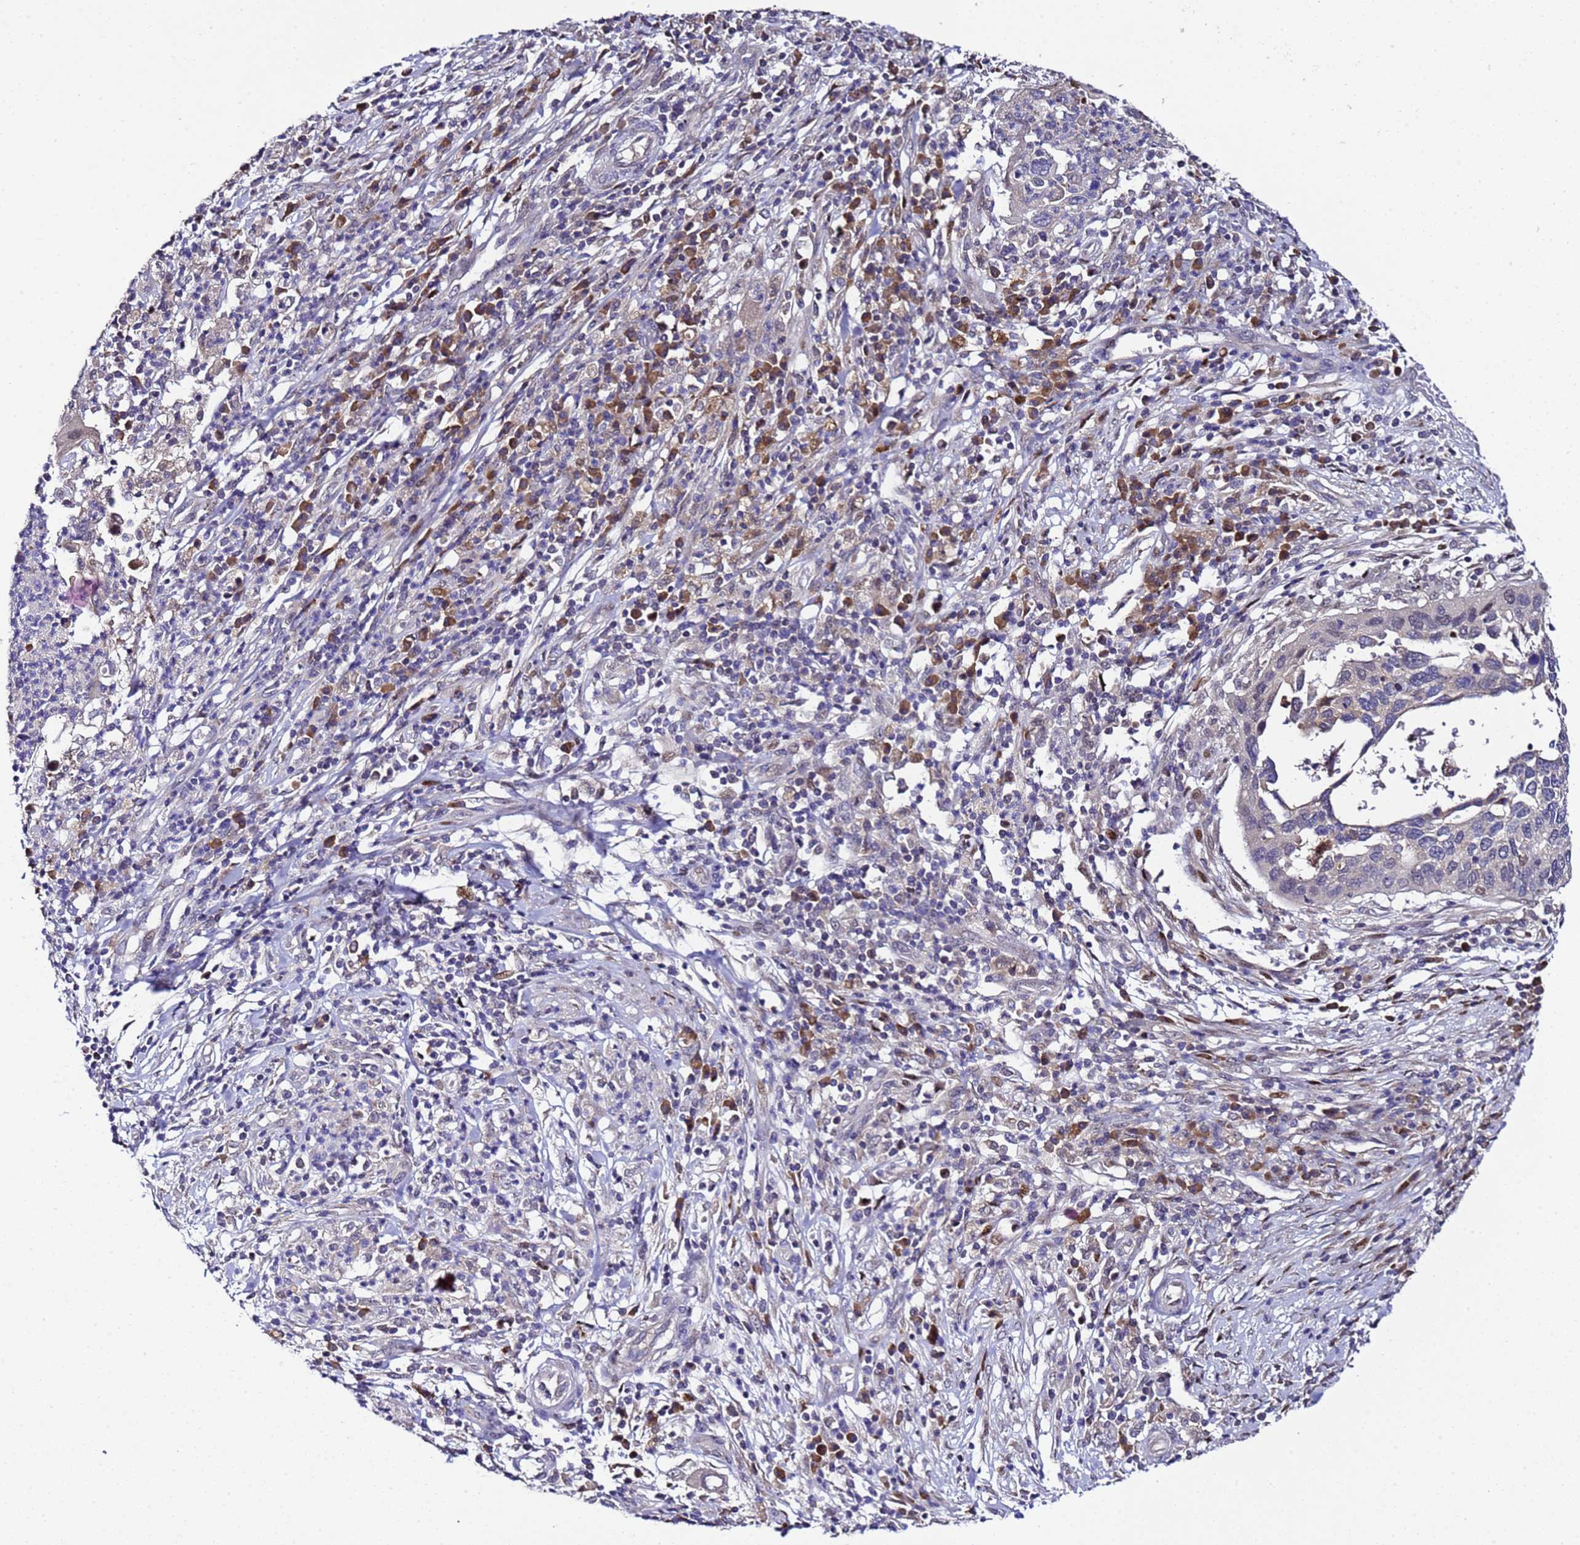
{"staining": {"intensity": "negative", "quantity": "none", "location": "none"}, "tissue": "cervical cancer", "cell_type": "Tumor cells", "image_type": "cancer", "snomed": [{"axis": "morphology", "description": "Squamous cell carcinoma, NOS"}, {"axis": "topography", "description": "Cervix"}], "caption": "Immunohistochemical staining of human cervical cancer (squamous cell carcinoma) exhibits no significant staining in tumor cells.", "gene": "ALG3", "patient": {"sex": "female", "age": 38}}